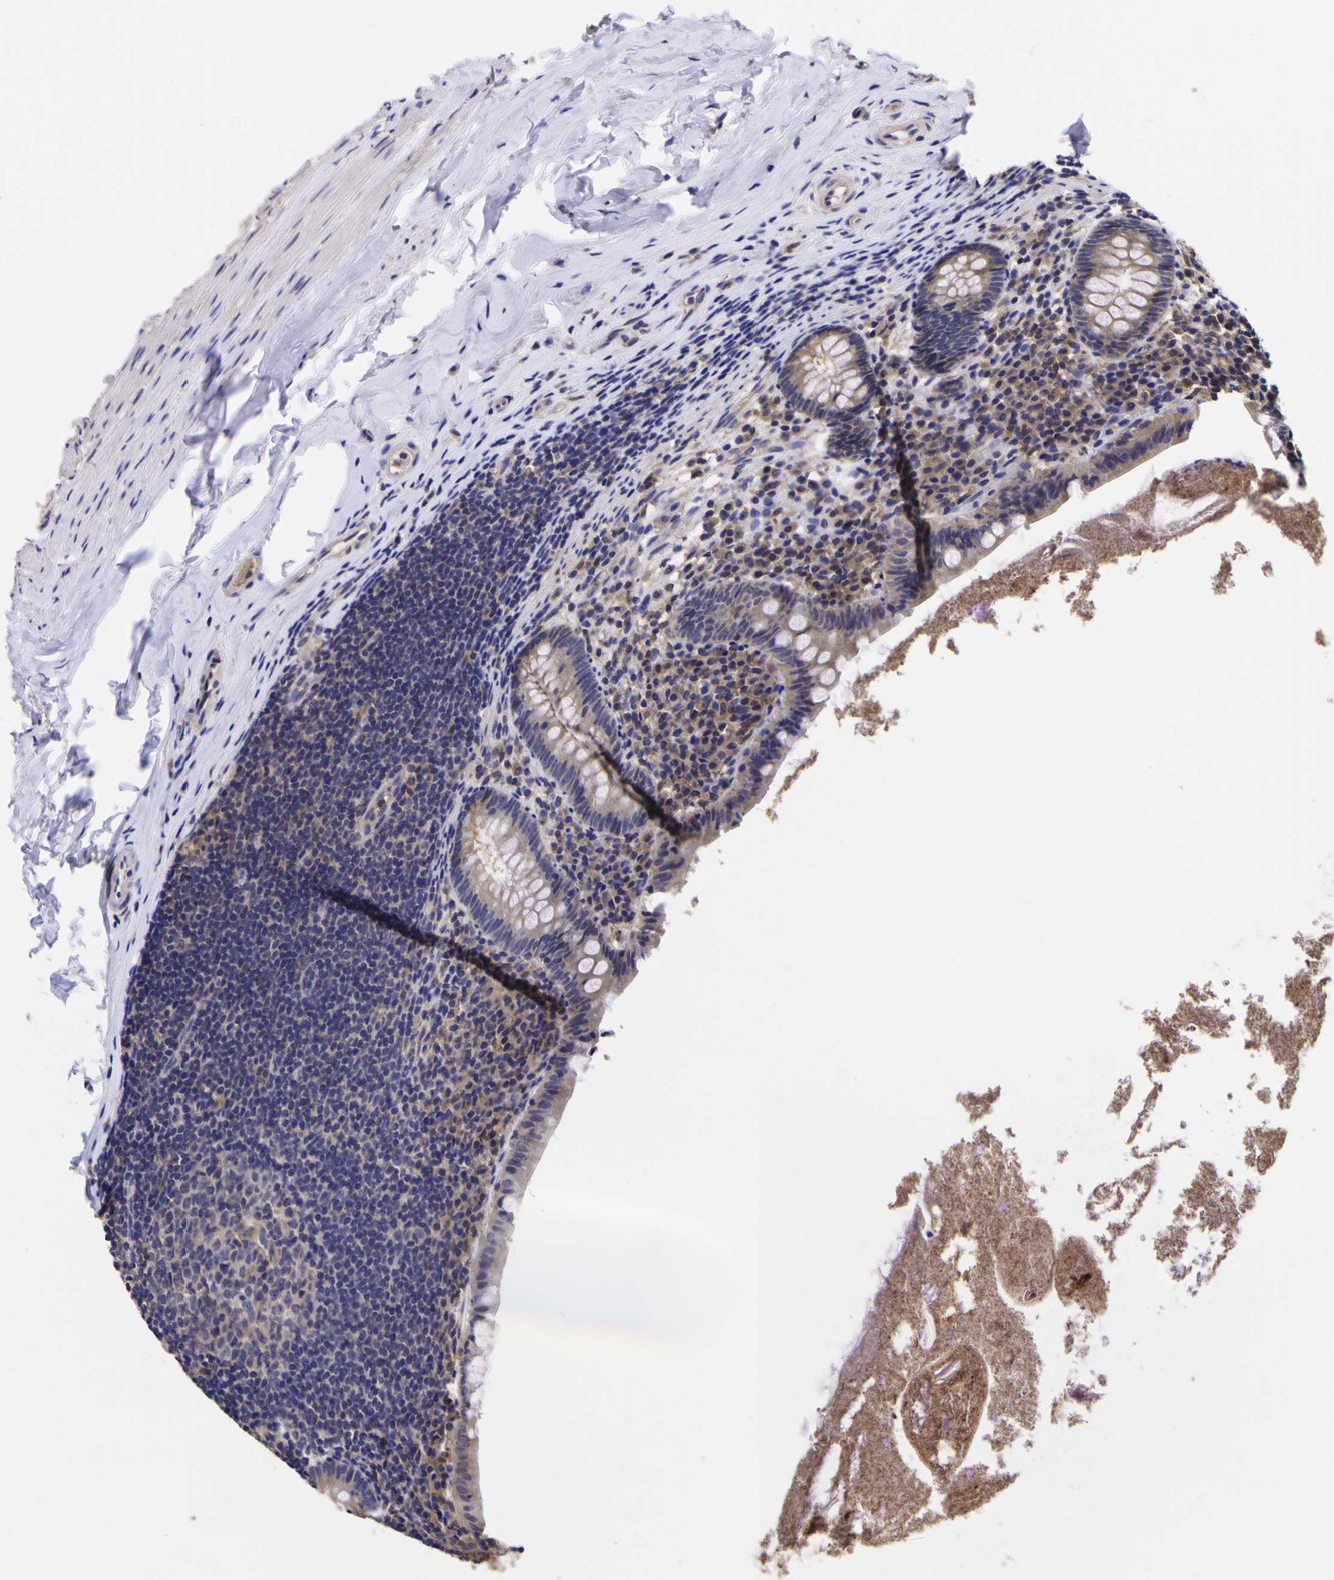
{"staining": {"intensity": "weak", "quantity": ">75%", "location": "cytoplasmic/membranous"}, "tissue": "appendix", "cell_type": "Glandular cells", "image_type": "normal", "snomed": [{"axis": "morphology", "description": "Normal tissue, NOS"}, {"axis": "topography", "description": "Appendix"}], "caption": "A low amount of weak cytoplasmic/membranous expression is seen in about >75% of glandular cells in benign appendix.", "gene": "MAPK14", "patient": {"sex": "male", "age": 52}}